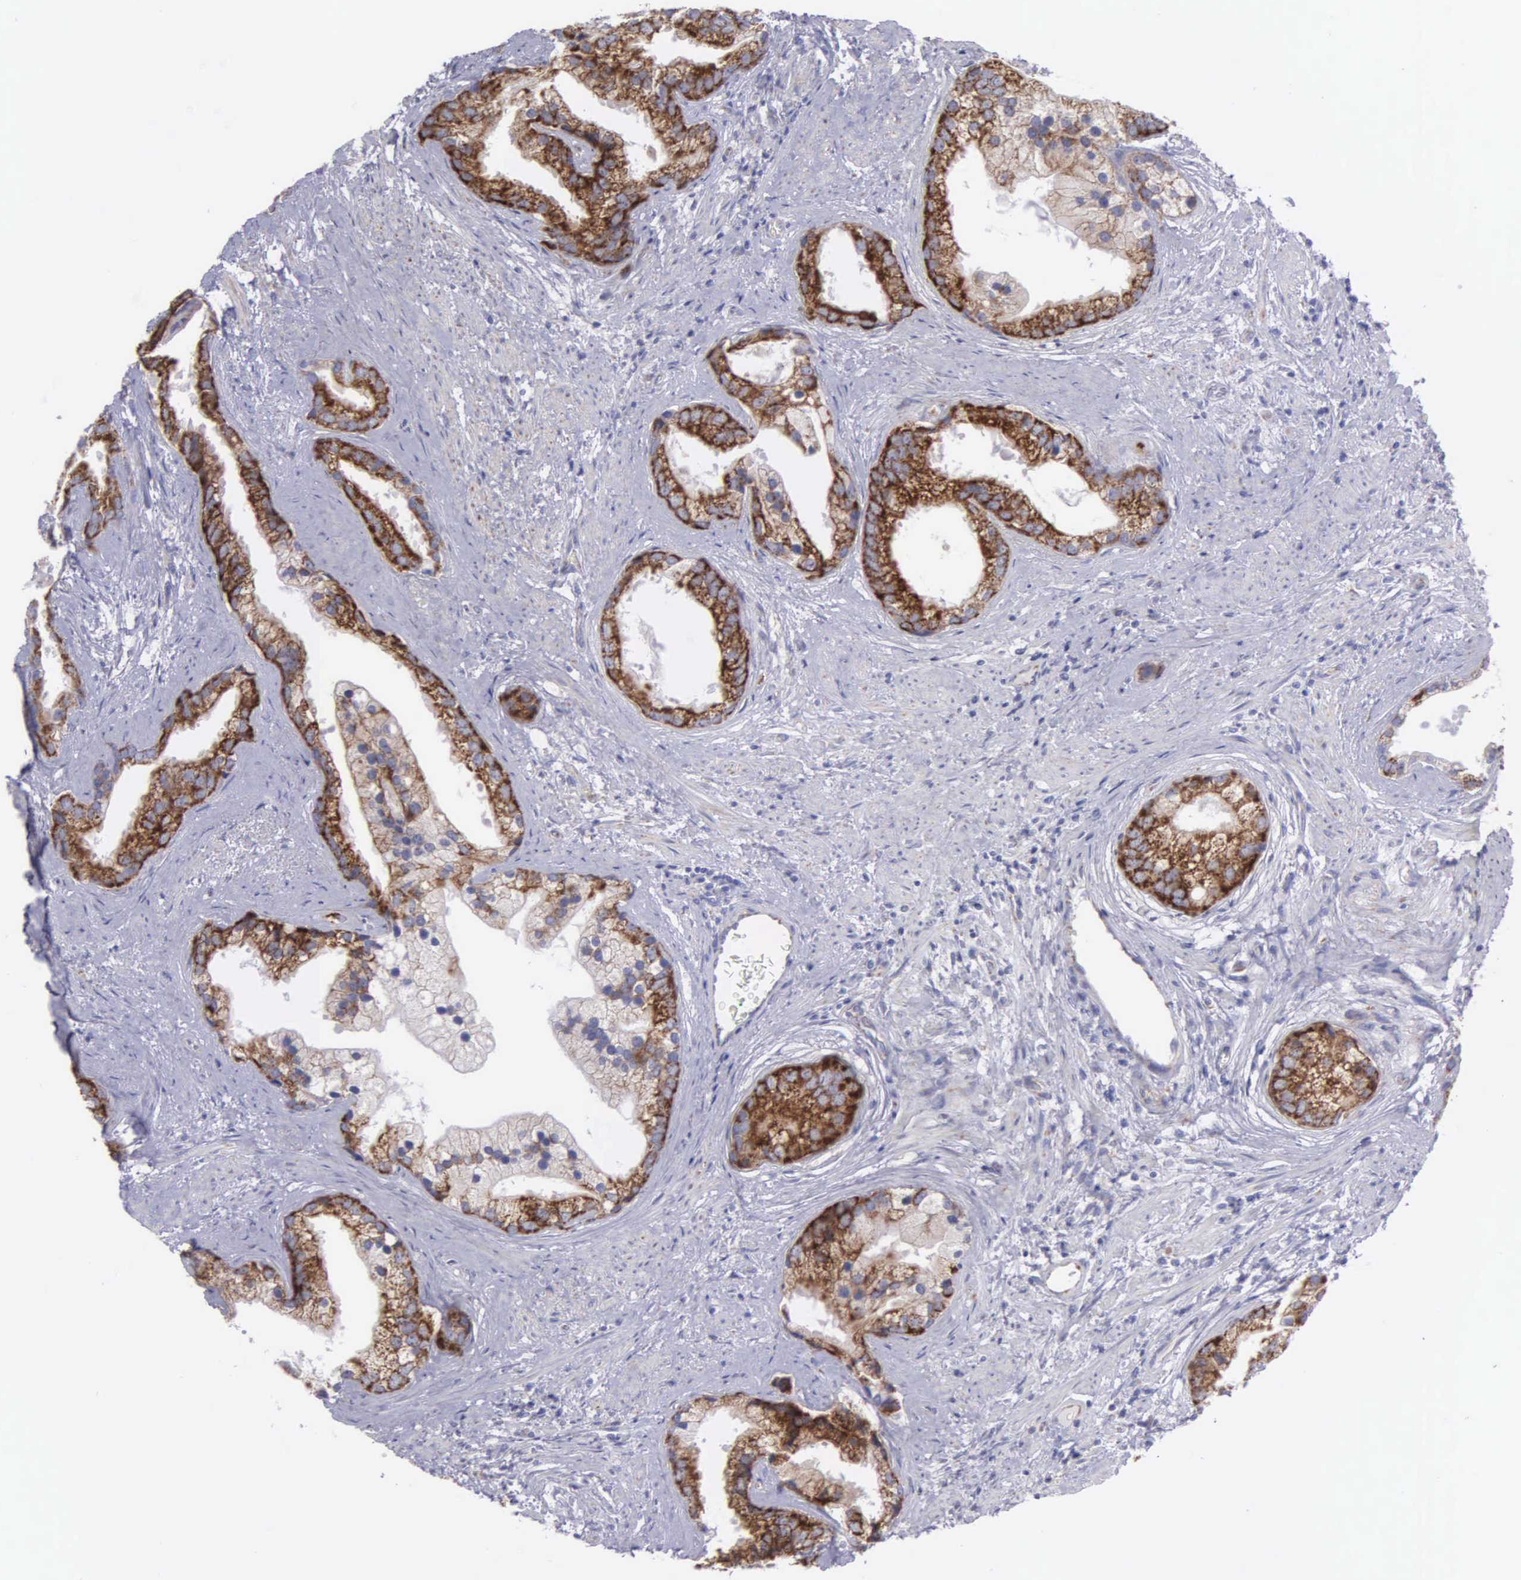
{"staining": {"intensity": "strong", "quantity": ">75%", "location": "cytoplasmic/membranous"}, "tissue": "prostate cancer", "cell_type": "Tumor cells", "image_type": "cancer", "snomed": [{"axis": "morphology", "description": "Adenocarcinoma, Medium grade"}, {"axis": "topography", "description": "Prostate"}], "caption": "Strong cytoplasmic/membranous positivity for a protein is present in approximately >75% of tumor cells of prostate cancer using immunohistochemistry.", "gene": "SYNJ2BP", "patient": {"sex": "male", "age": 65}}